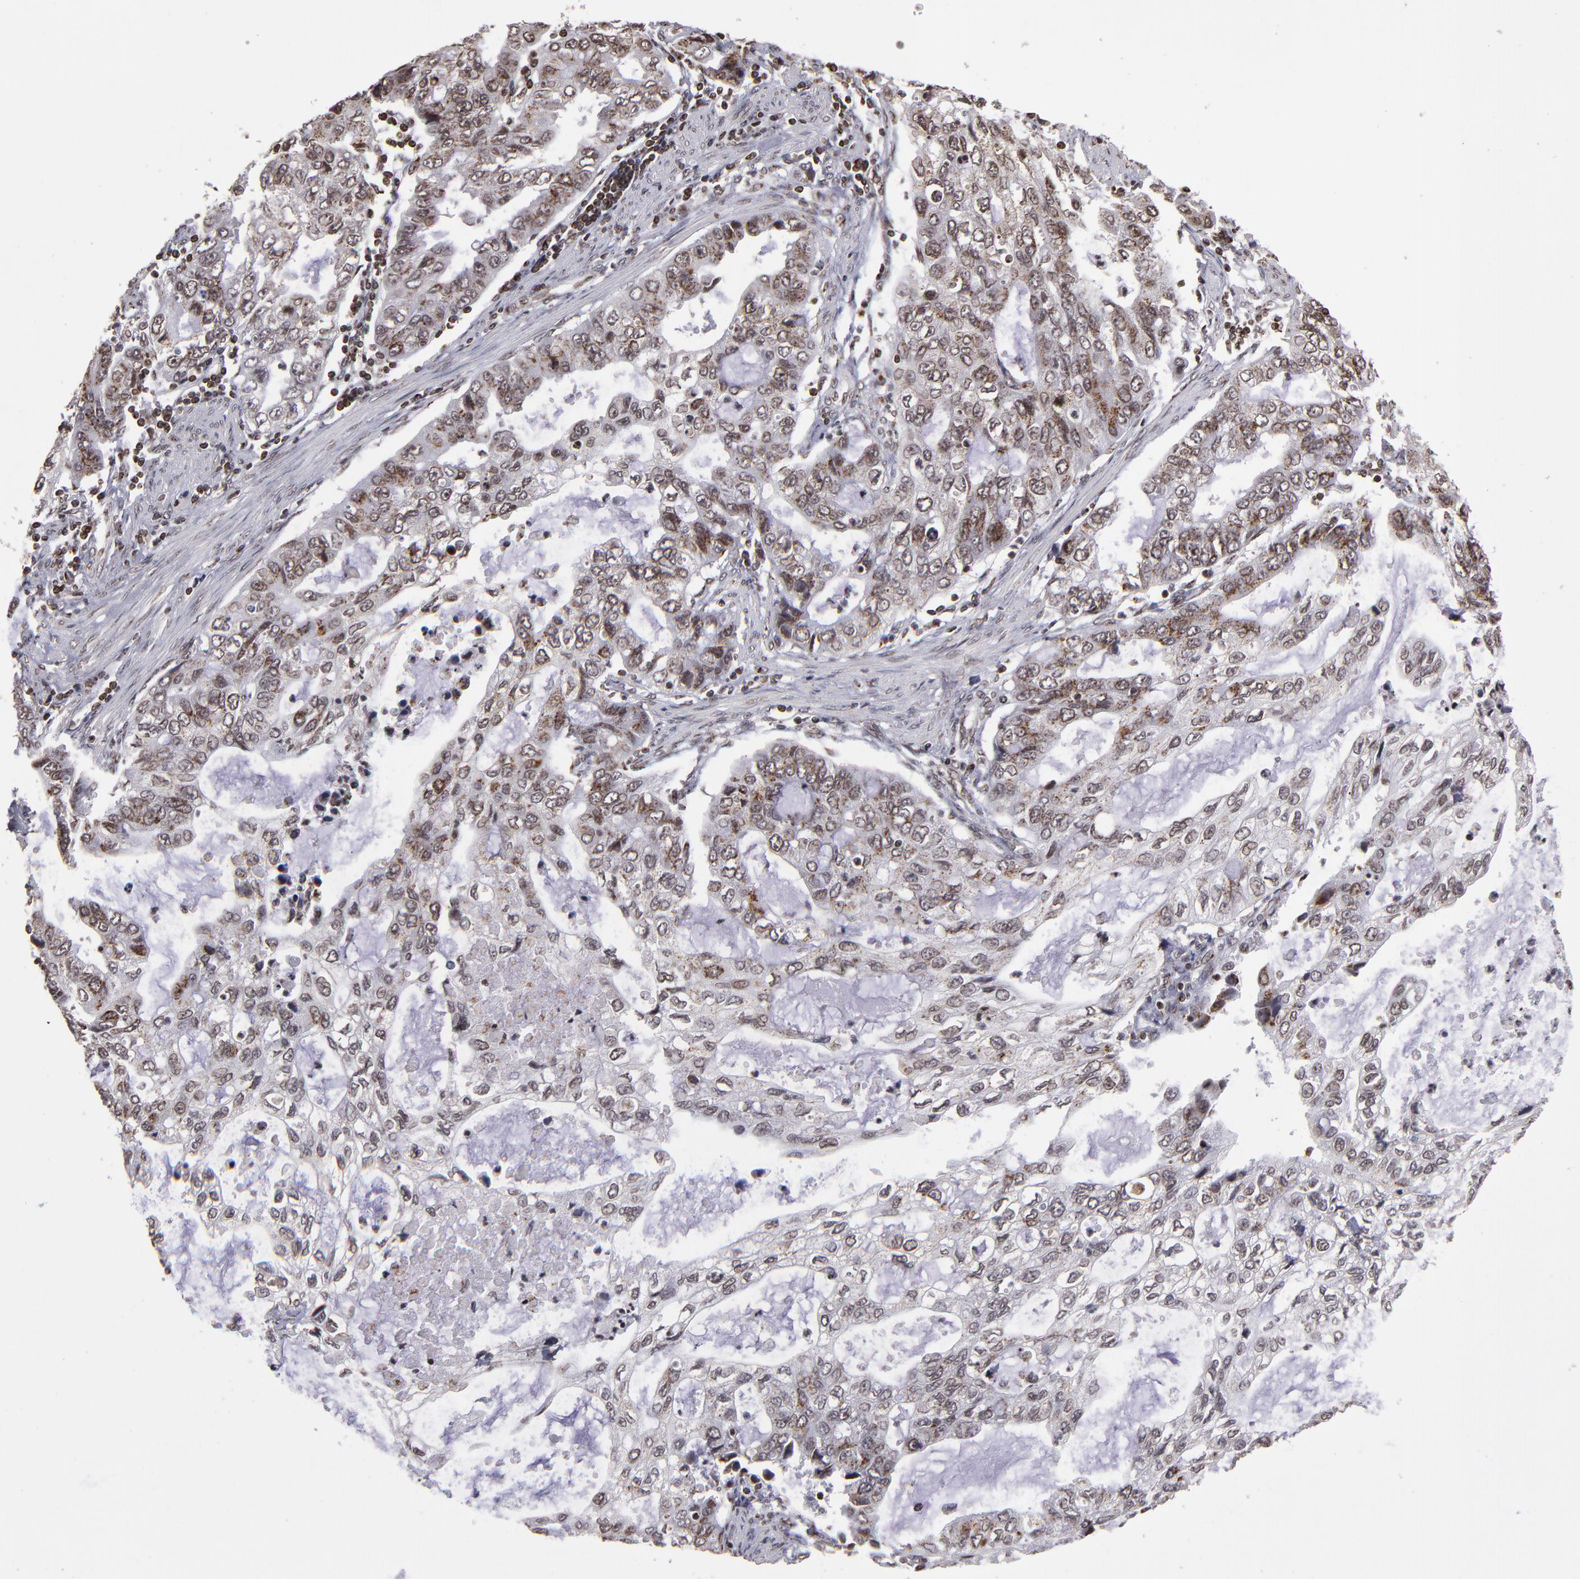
{"staining": {"intensity": "moderate", "quantity": ">75%", "location": "cytoplasmic/membranous,nuclear"}, "tissue": "stomach cancer", "cell_type": "Tumor cells", "image_type": "cancer", "snomed": [{"axis": "morphology", "description": "Adenocarcinoma, NOS"}, {"axis": "topography", "description": "Stomach, upper"}], "caption": "An image showing moderate cytoplasmic/membranous and nuclear expression in about >75% of tumor cells in stomach cancer, as visualized by brown immunohistochemical staining.", "gene": "CSDC2", "patient": {"sex": "female", "age": 52}}